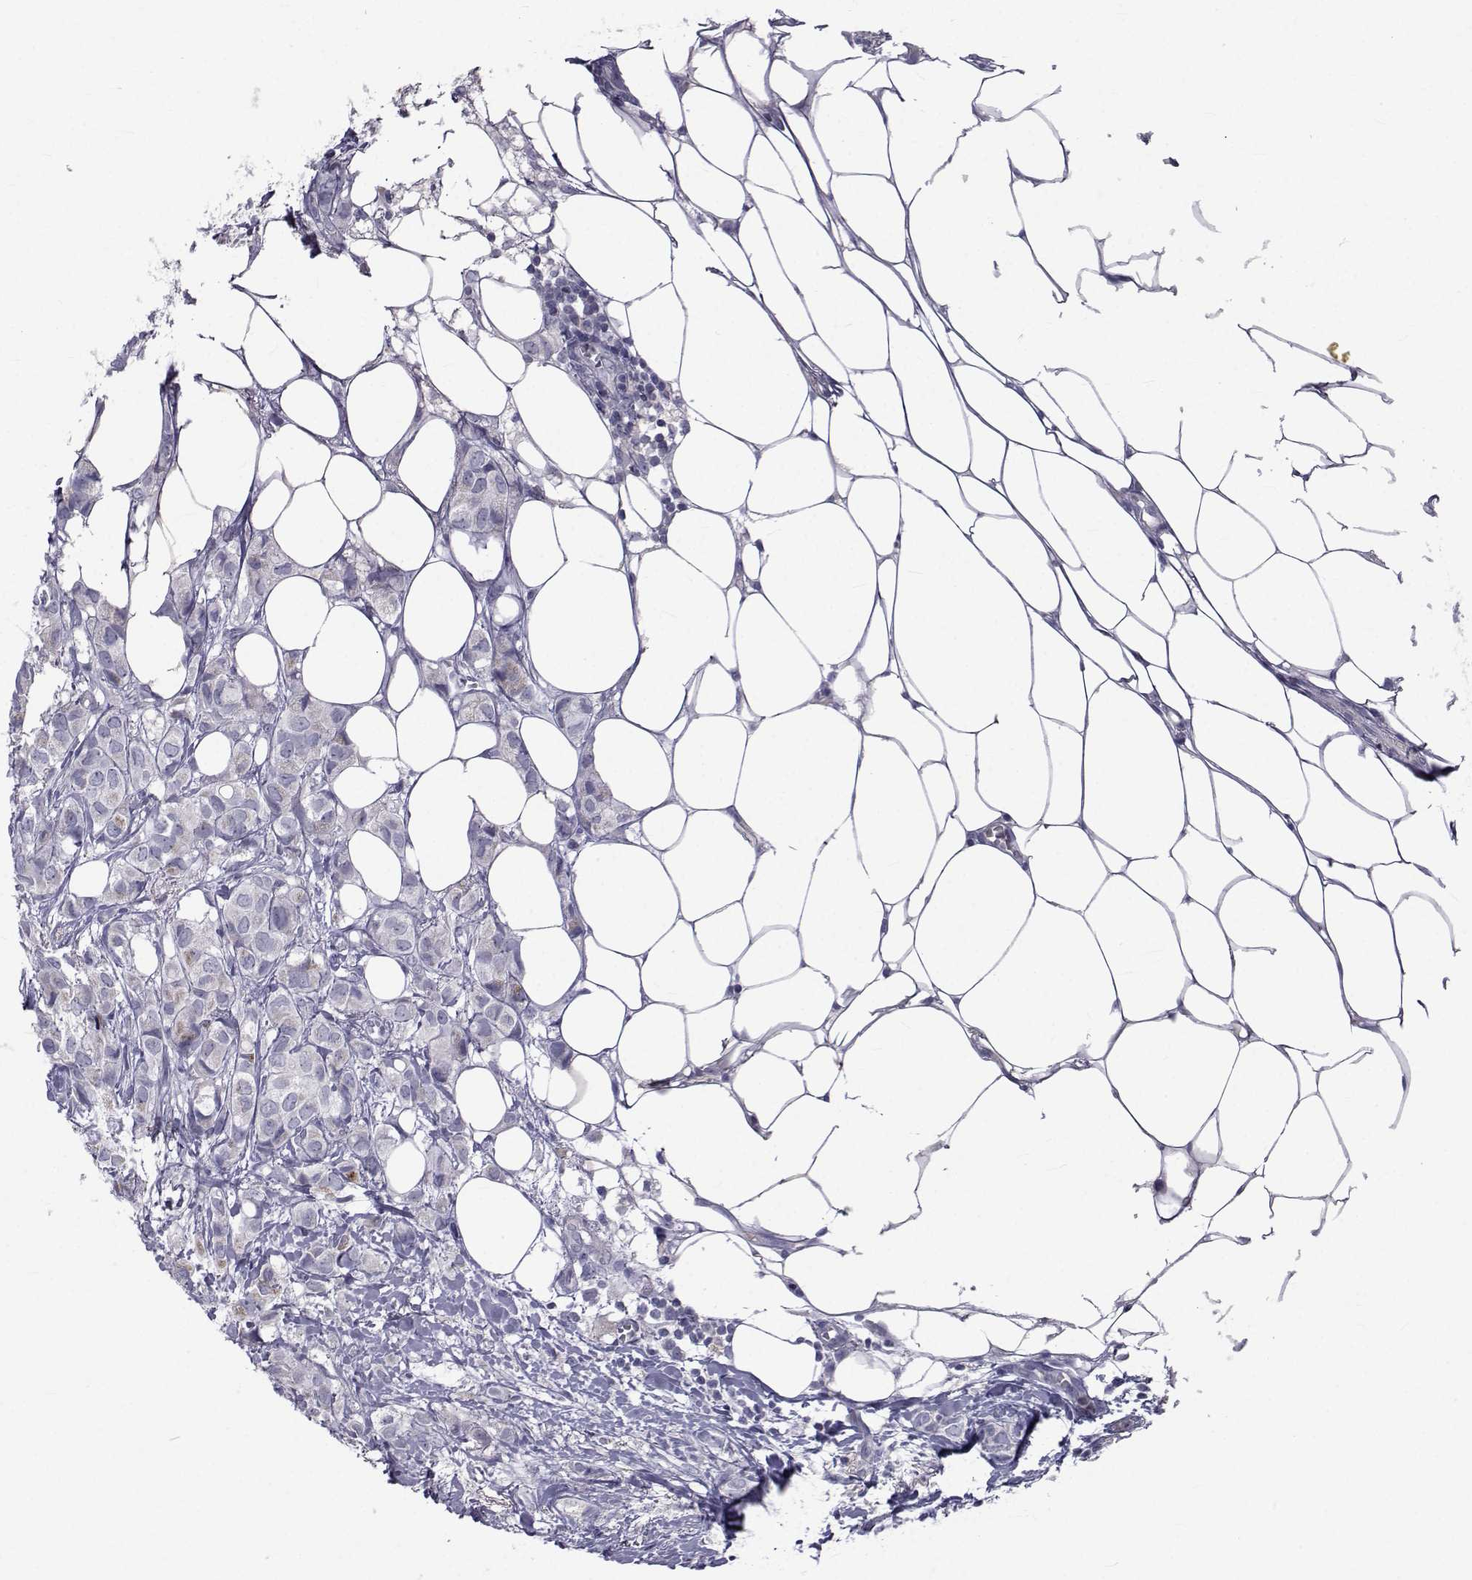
{"staining": {"intensity": "negative", "quantity": "none", "location": "none"}, "tissue": "breast cancer", "cell_type": "Tumor cells", "image_type": "cancer", "snomed": [{"axis": "morphology", "description": "Duct carcinoma"}, {"axis": "topography", "description": "Breast"}], "caption": "Human breast cancer (intraductal carcinoma) stained for a protein using immunohistochemistry (IHC) demonstrates no staining in tumor cells.", "gene": "FDXR", "patient": {"sex": "female", "age": 85}}